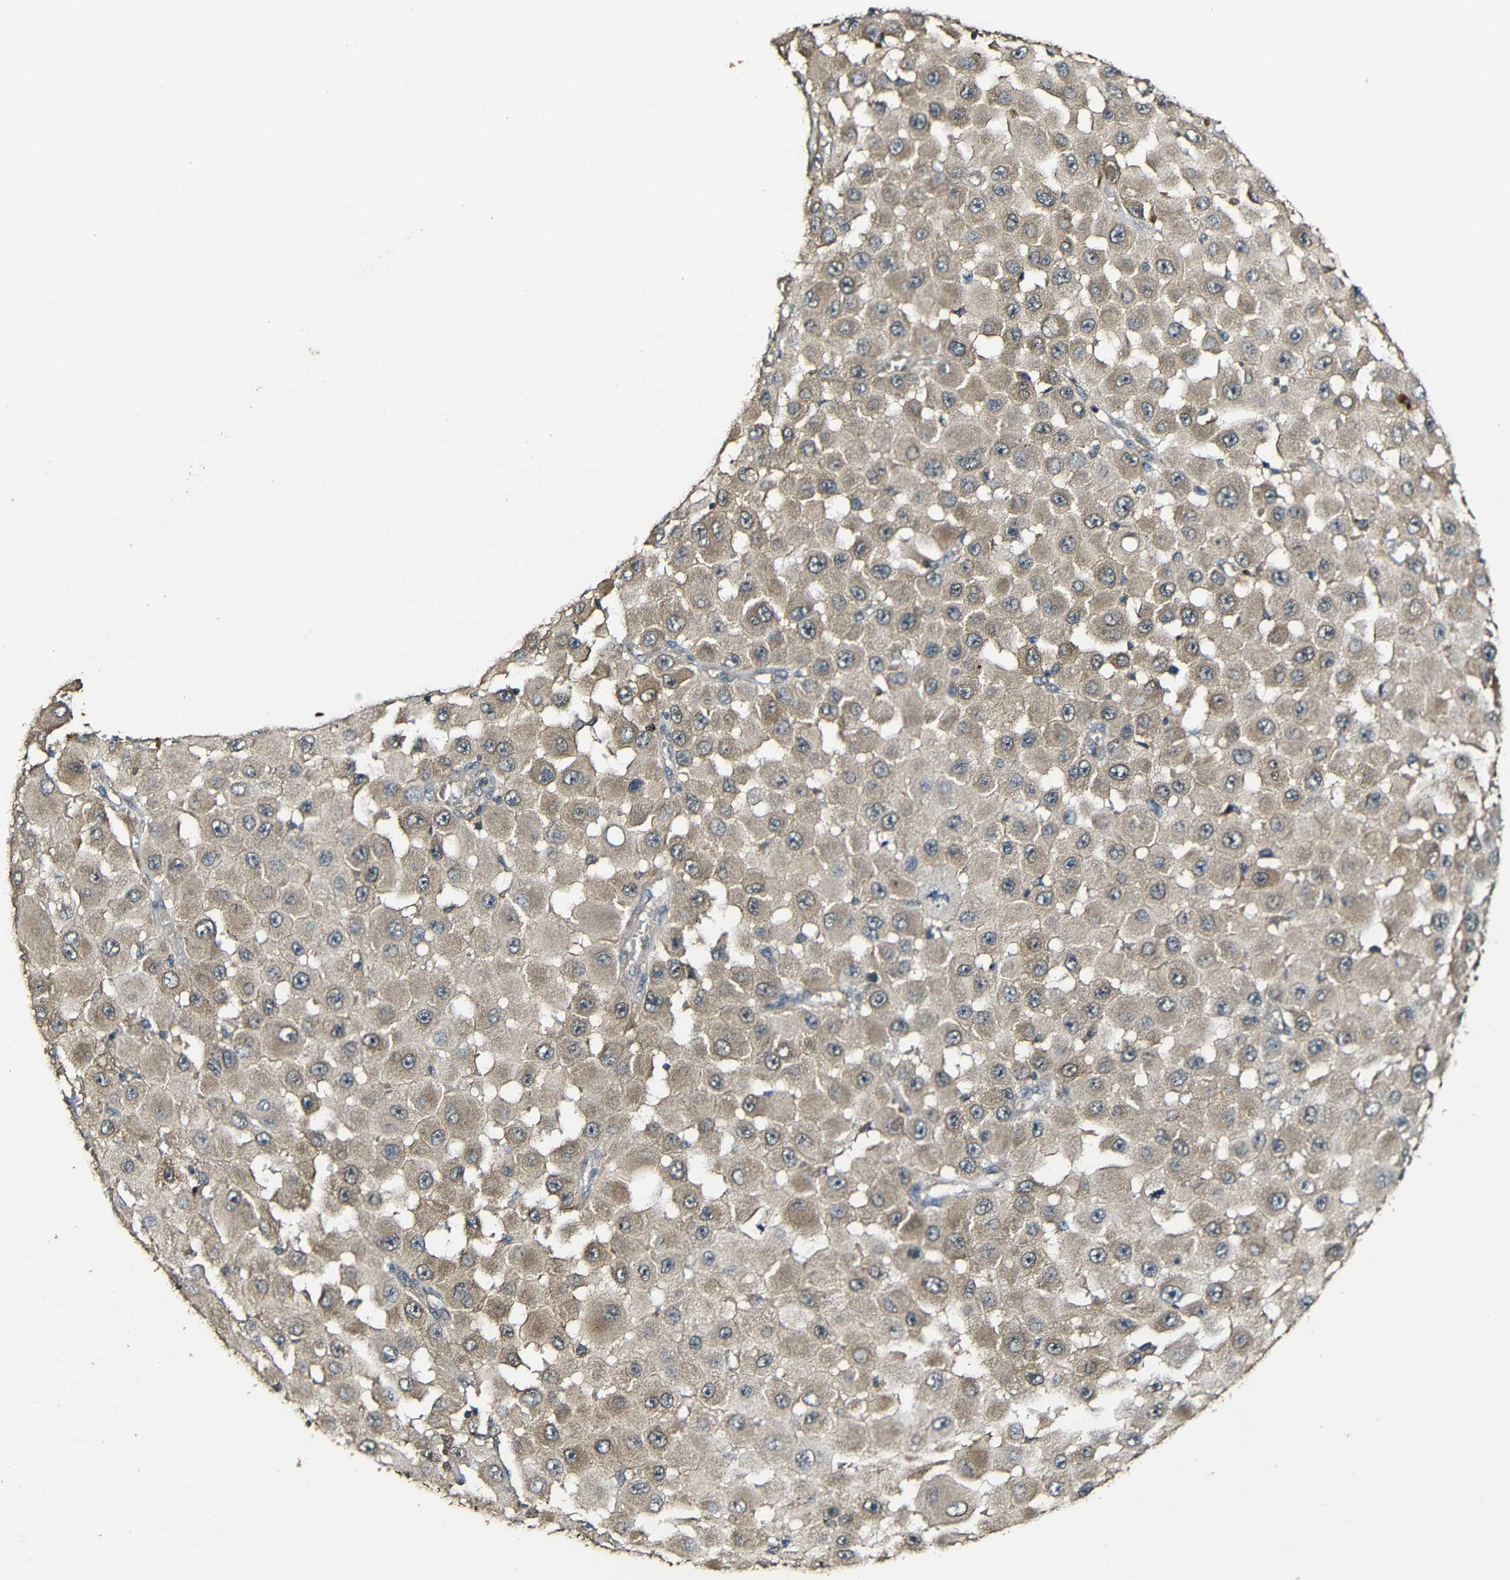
{"staining": {"intensity": "moderate", "quantity": ">75%", "location": "cytoplasmic/membranous"}, "tissue": "melanoma", "cell_type": "Tumor cells", "image_type": "cancer", "snomed": [{"axis": "morphology", "description": "Malignant melanoma, NOS"}, {"axis": "topography", "description": "Skin"}], "caption": "Malignant melanoma stained with a protein marker exhibits moderate staining in tumor cells.", "gene": "CASP8", "patient": {"sex": "female", "age": 81}}